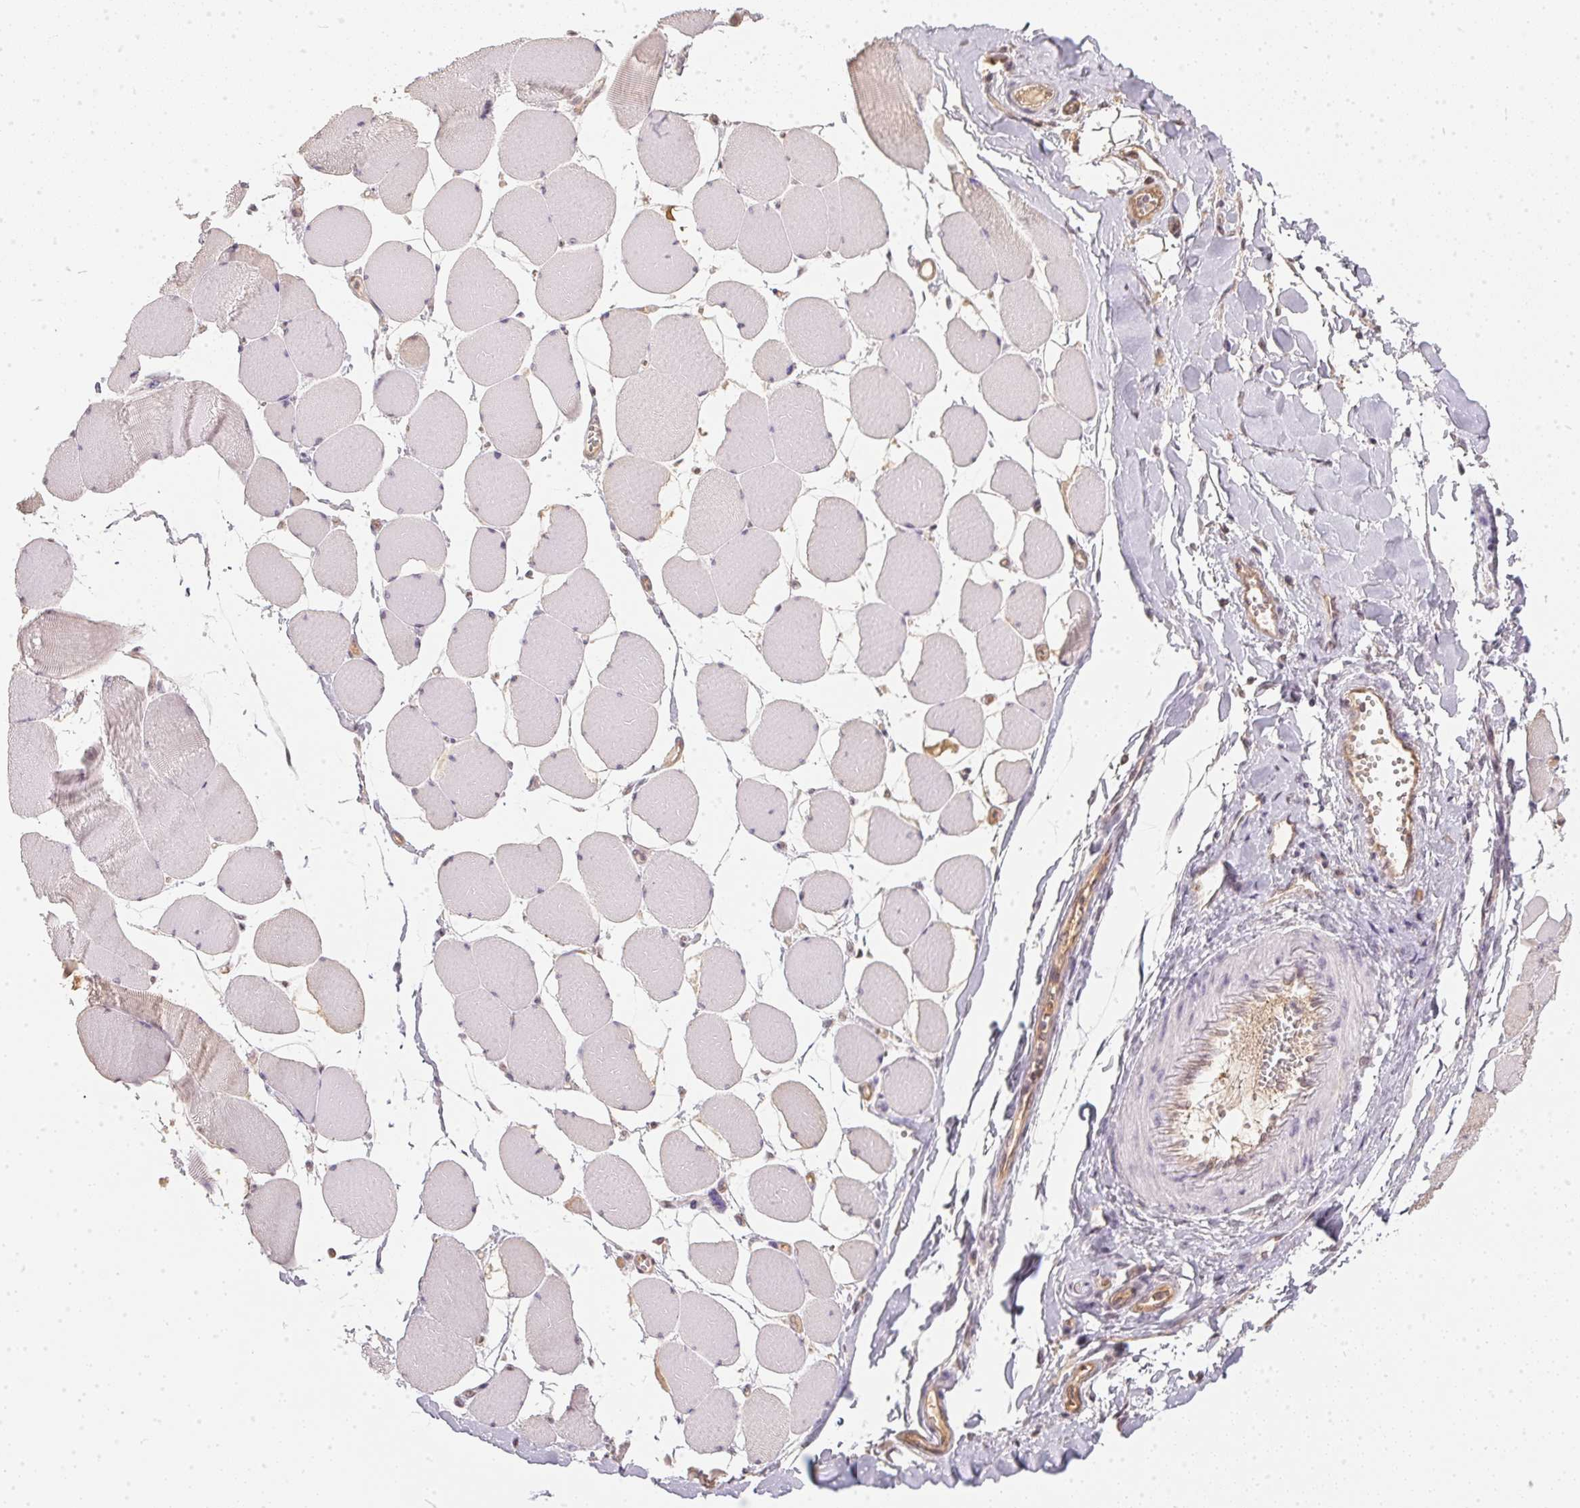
{"staining": {"intensity": "weak", "quantity": "<25%", "location": "cytoplasmic/membranous"}, "tissue": "skeletal muscle", "cell_type": "Myocytes", "image_type": "normal", "snomed": [{"axis": "morphology", "description": "Normal tissue, NOS"}, {"axis": "topography", "description": "Skeletal muscle"}], "caption": "IHC image of benign skeletal muscle: skeletal muscle stained with DAB reveals no significant protein expression in myocytes.", "gene": "BLMH", "patient": {"sex": "female", "age": 75}}